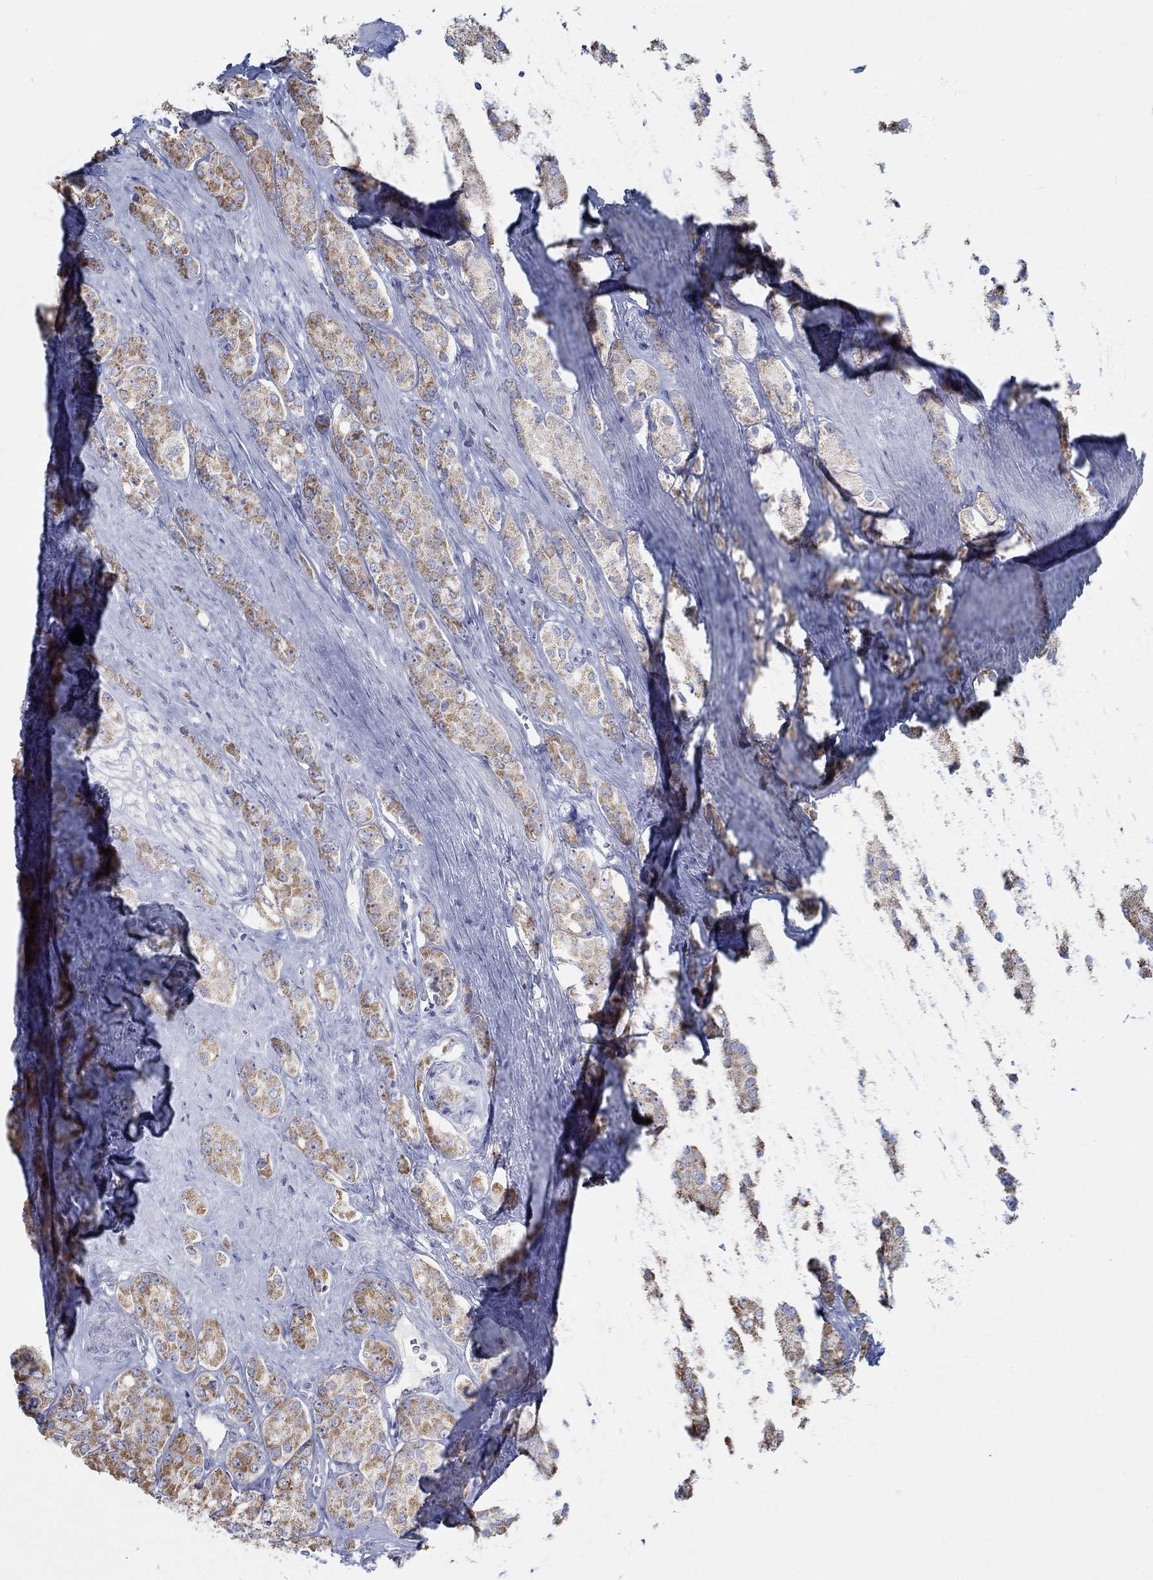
{"staining": {"intensity": "strong", "quantity": ">75%", "location": "cytoplasmic/membranous"}, "tissue": "prostate cancer", "cell_type": "Tumor cells", "image_type": "cancer", "snomed": [{"axis": "morphology", "description": "Adenocarcinoma, NOS"}, {"axis": "topography", "description": "Prostate"}], "caption": "Prostate adenocarcinoma stained with immunohistochemistry (IHC) exhibits strong cytoplasmic/membranous expression in approximately >75% of tumor cells.", "gene": "GLOD5", "patient": {"sex": "male", "age": 67}}